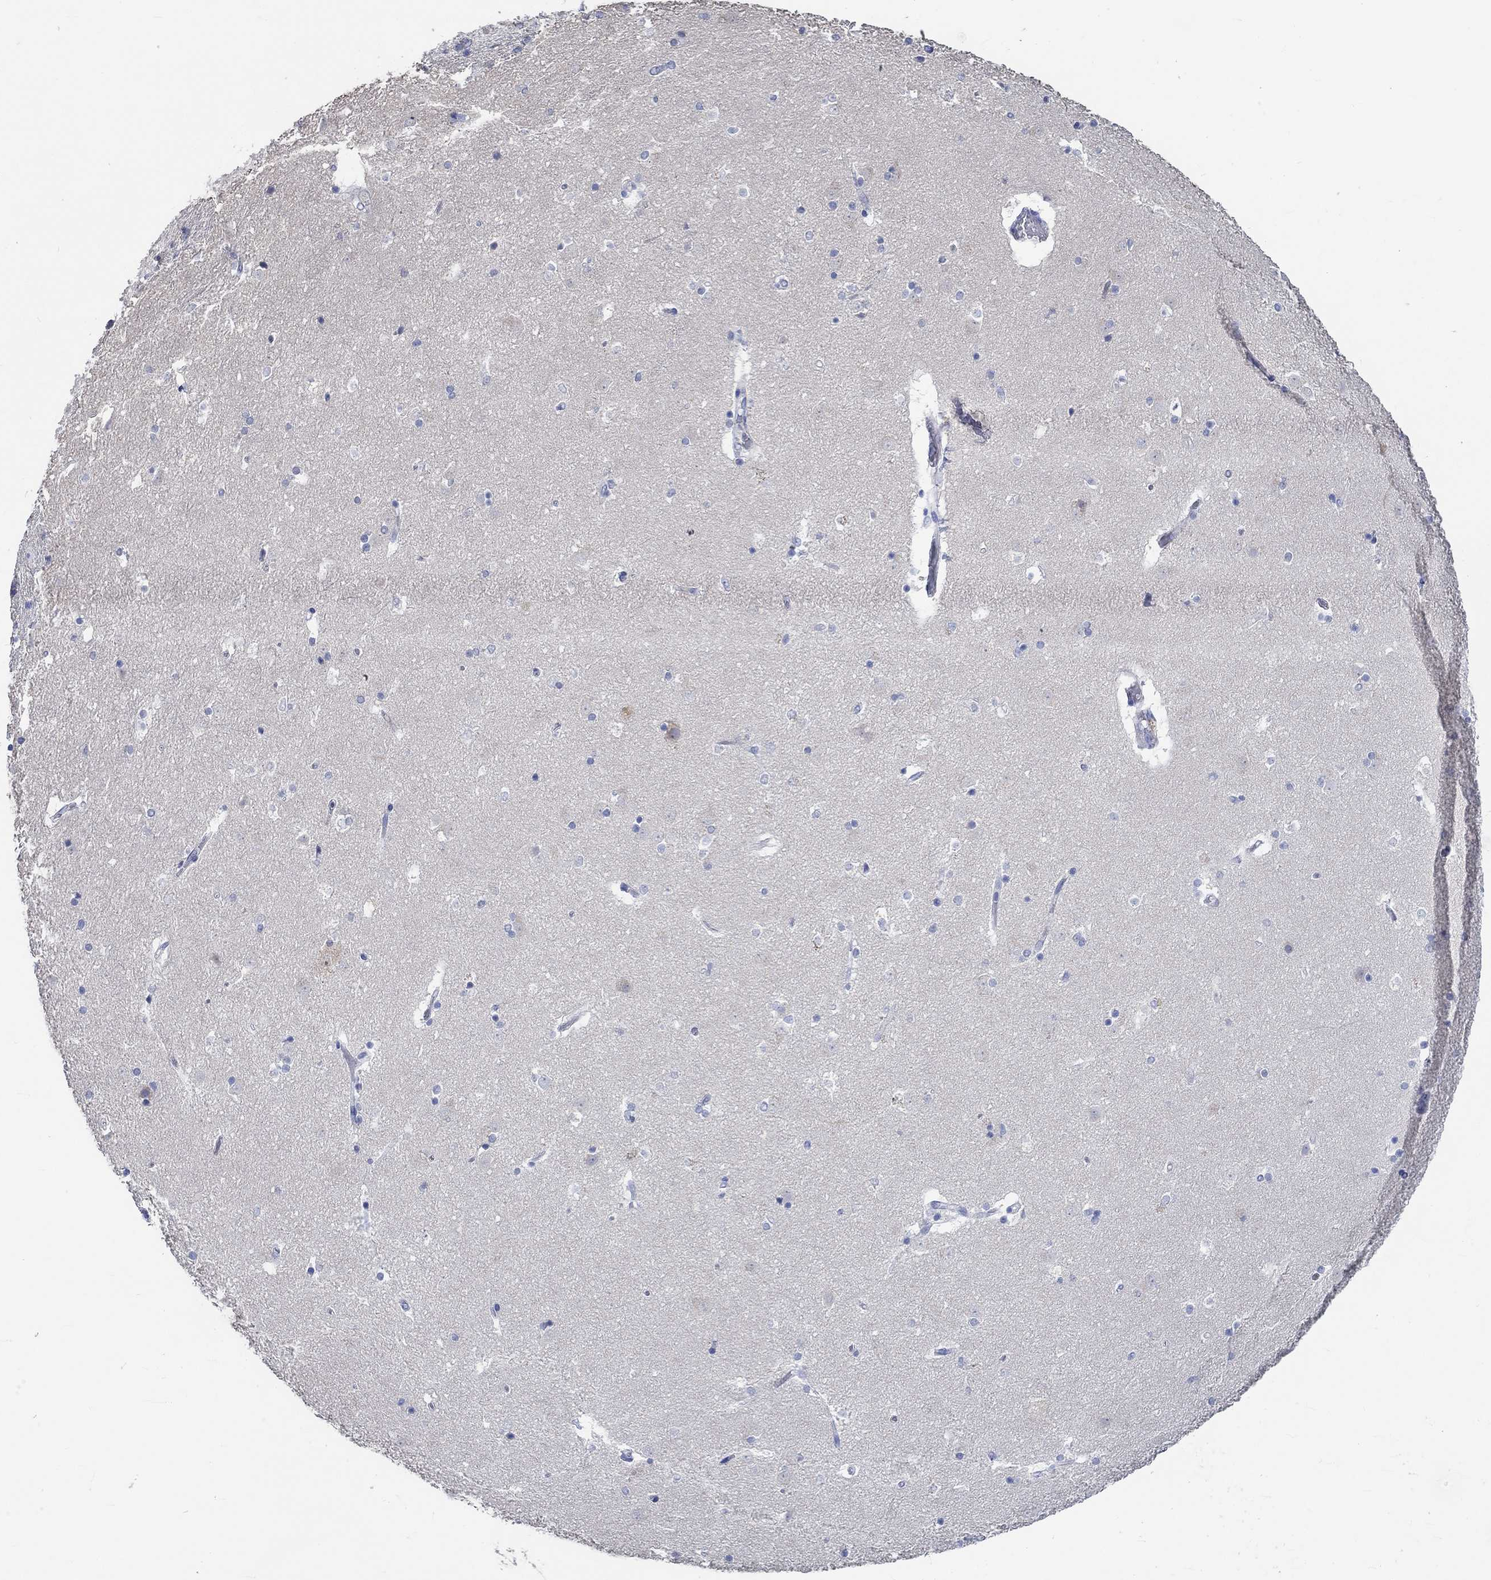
{"staining": {"intensity": "negative", "quantity": "none", "location": "none"}, "tissue": "caudate", "cell_type": "Glial cells", "image_type": "normal", "snomed": [{"axis": "morphology", "description": "Normal tissue, NOS"}, {"axis": "topography", "description": "Lateral ventricle wall"}], "caption": "Human caudate stained for a protein using IHC displays no expression in glial cells.", "gene": "KCNA1", "patient": {"sex": "male", "age": 51}}